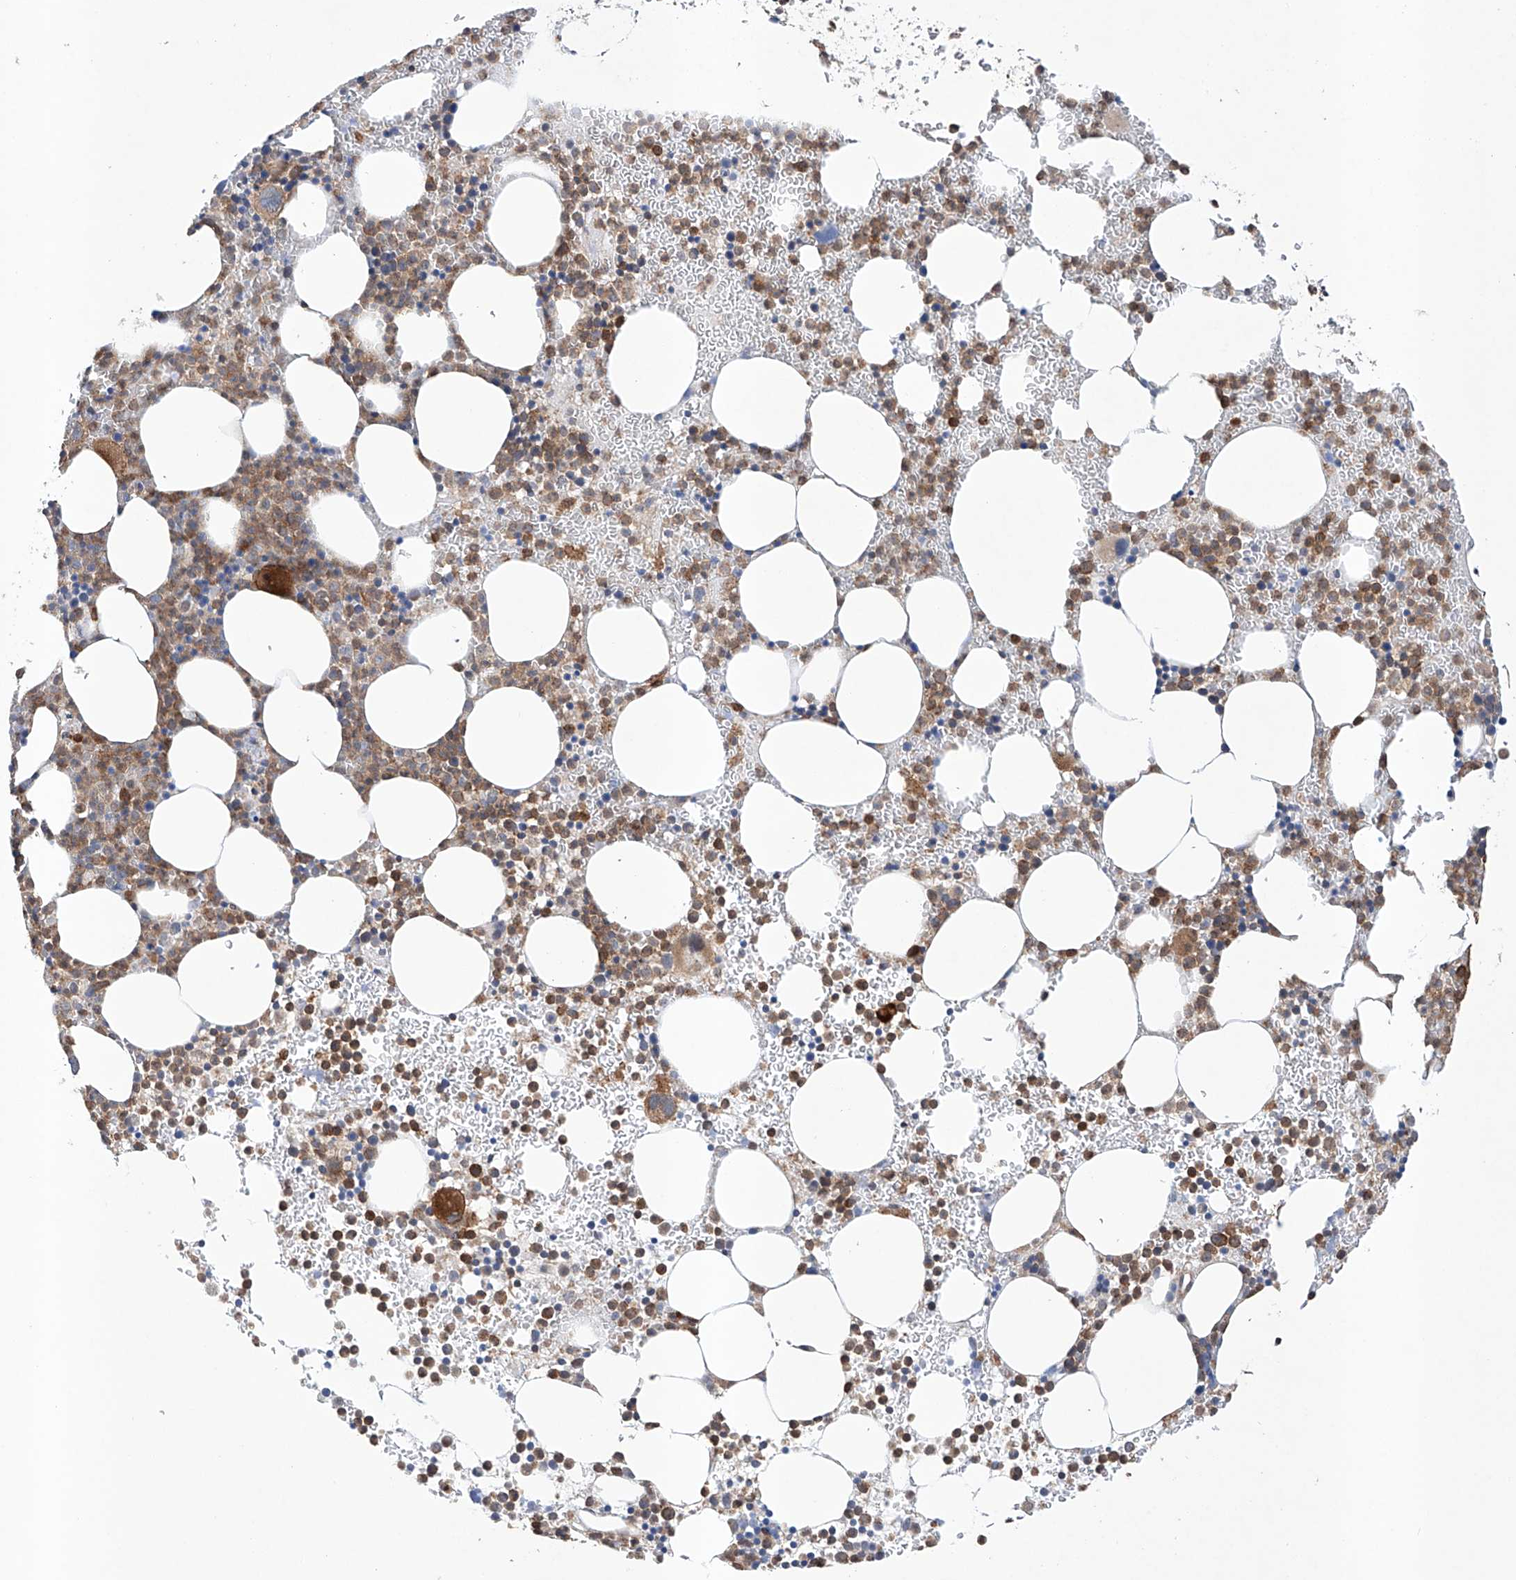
{"staining": {"intensity": "moderate", "quantity": ">75%", "location": "cytoplasmic/membranous"}, "tissue": "bone marrow", "cell_type": "Hematopoietic cells", "image_type": "normal", "snomed": [{"axis": "morphology", "description": "Normal tissue, NOS"}, {"axis": "topography", "description": "Bone marrow"}], "caption": "This is a micrograph of immunohistochemistry (IHC) staining of normal bone marrow, which shows moderate expression in the cytoplasmic/membranous of hematopoietic cells.", "gene": "TIMM23", "patient": {"sex": "female", "age": 78}}